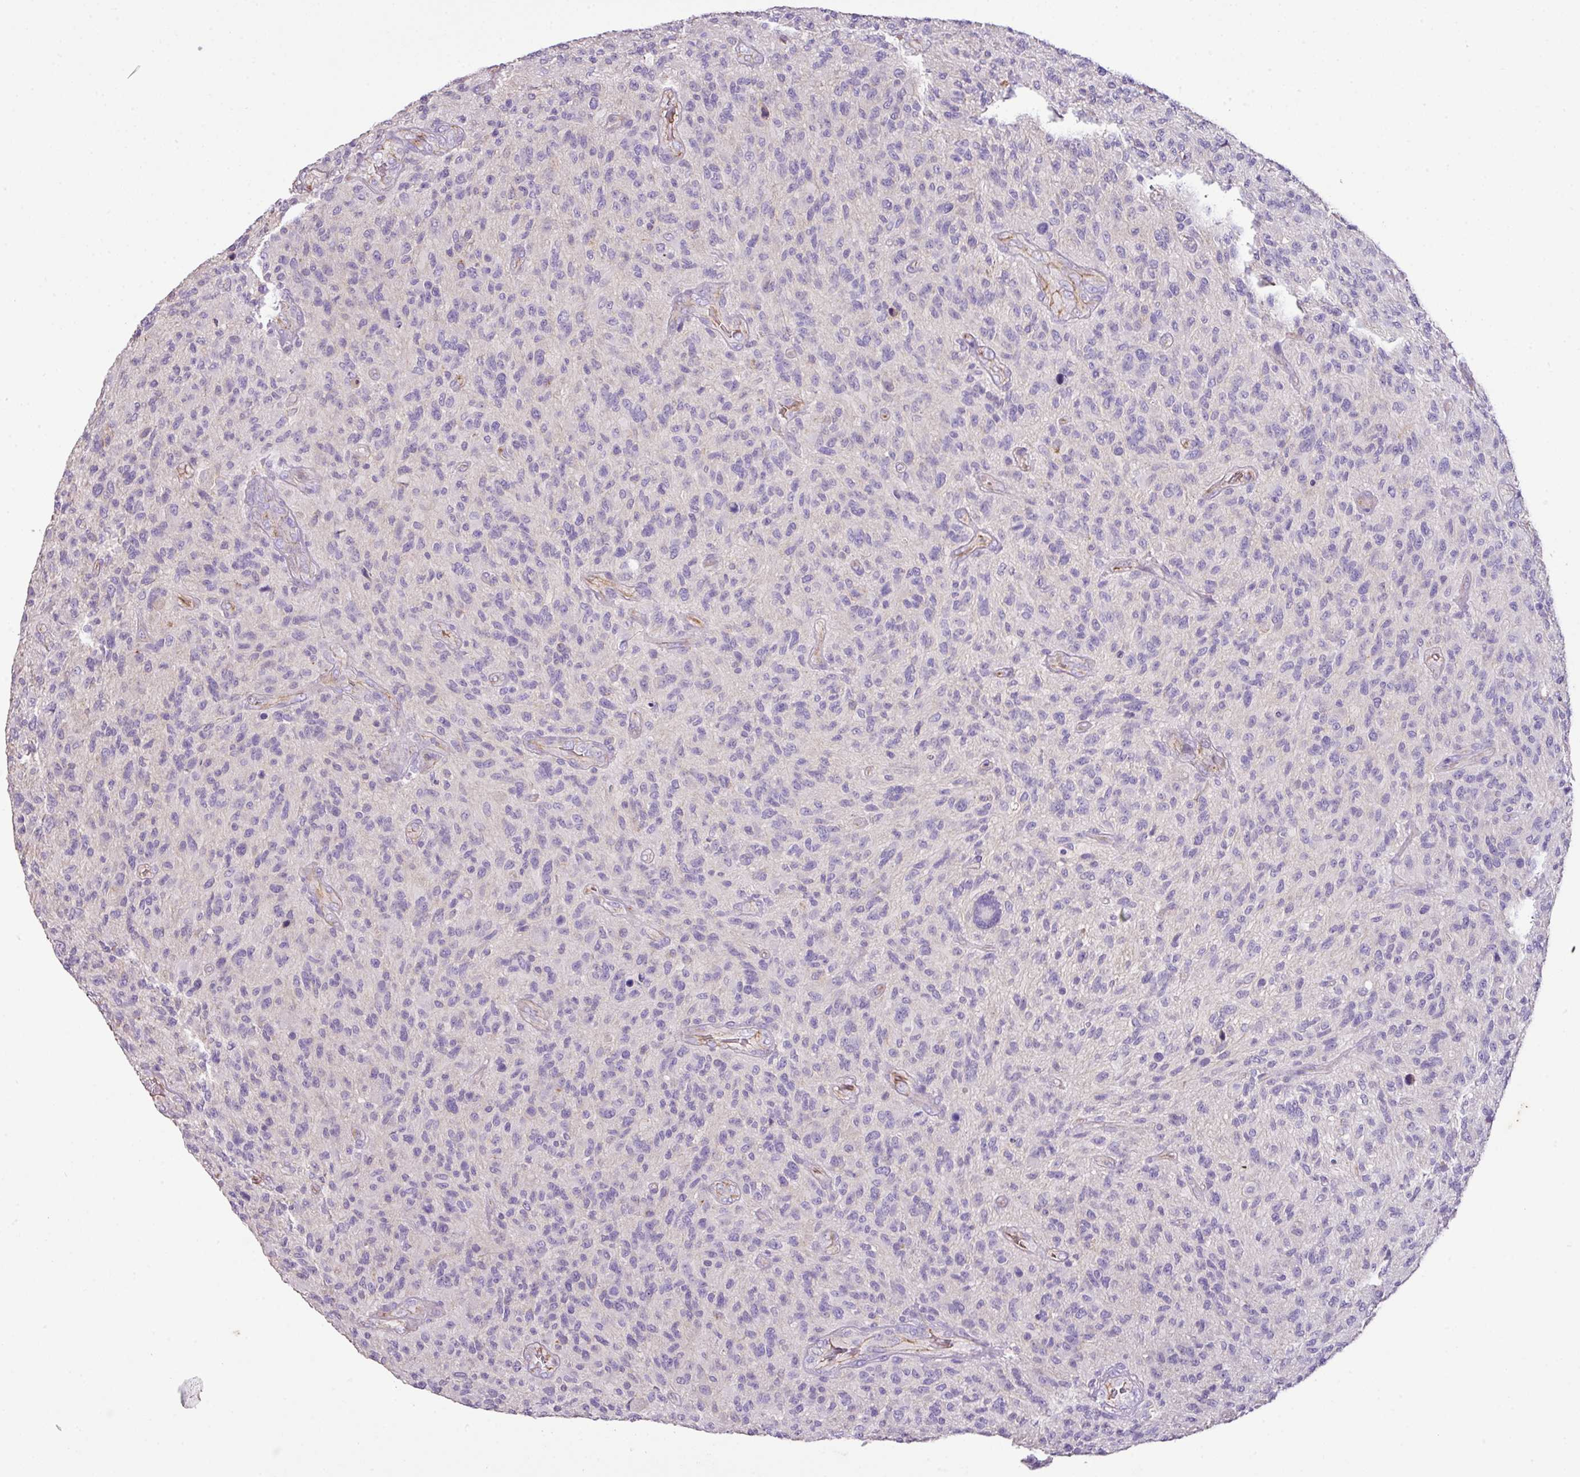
{"staining": {"intensity": "negative", "quantity": "none", "location": "none"}, "tissue": "glioma", "cell_type": "Tumor cells", "image_type": "cancer", "snomed": [{"axis": "morphology", "description": "Glioma, malignant, High grade"}, {"axis": "topography", "description": "Brain"}], "caption": "This photomicrograph is of malignant glioma (high-grade) stained with immunohistochemistry to label a protein in brown with the nuclei are counter-stained blue. There is no positivity in tumor cells.", "gene": "AGR3", "patient": {"sex": "male", "age": 47}}